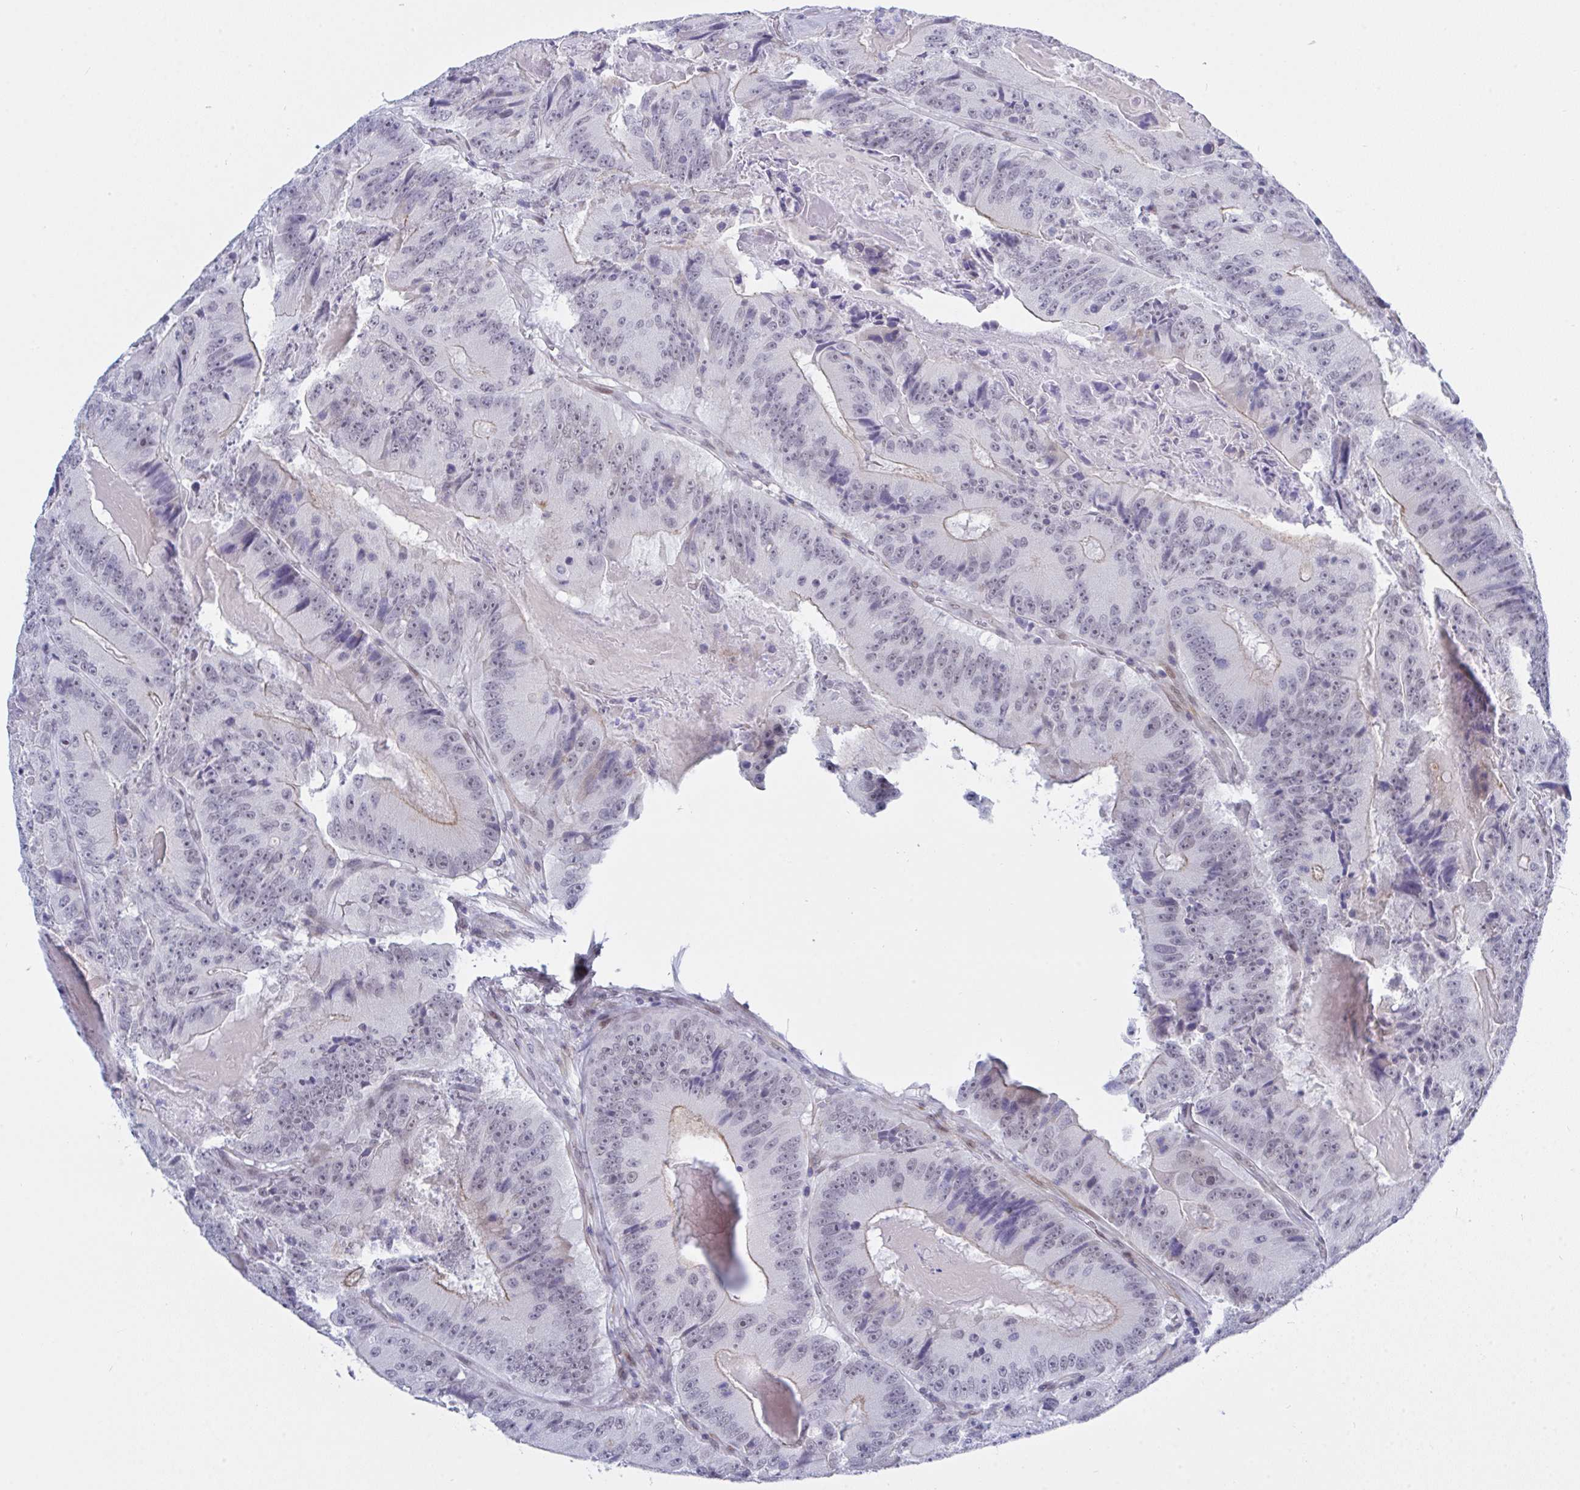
{"staining": {"intensity": "weak", "quantity": "<25%", "location": "cytoplasmic/membranous"}, "tissue": "colorectal cancer", "cell_type": "Tumor cells", "image_type": "cancer", "snomed": [{"axis": "morphology", "description": "Adenocarcinoma, NOS"}, {"axis": "topography", "description": "Colon"}], "caption": "Photomicrograph shows no significant protein staining in tumor cells of colorectal cancer (adenocarcinoma). (DAB immunohistochemistry (IHC), high magnification).", "gene": "FBXL22", "patient": {"sex": "female", "age": 86}}